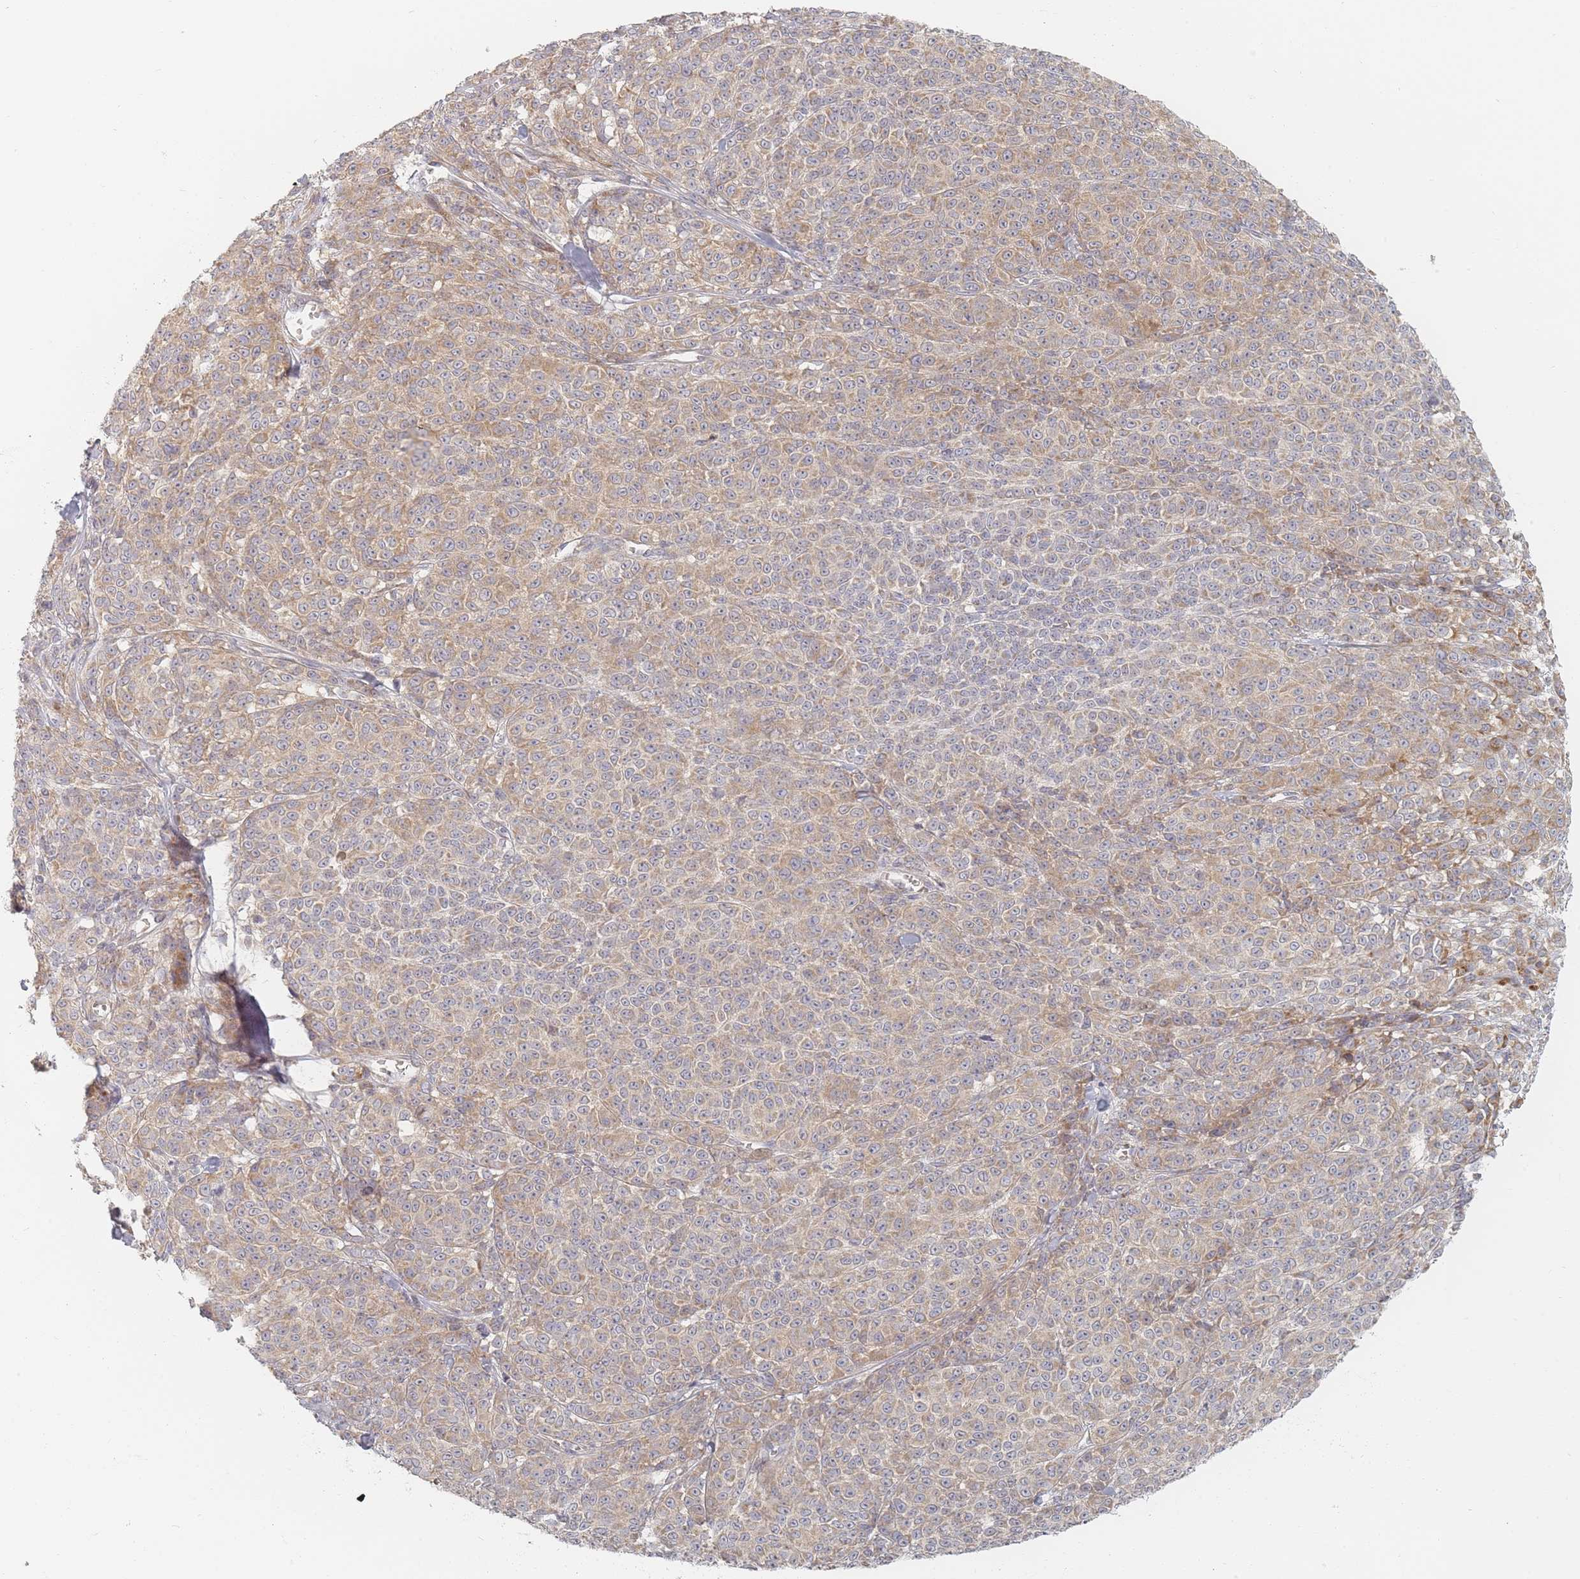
{"staining": {"intensity": "moderate", "quantity": ">75%", "location": "cytoplasmic/membranous"}, "tissue": "melanoma", "cell_type": "Tumor cells", "image_type": "cancer", "snomed": [{"axis": "morphology", "description": "Normal tissue, NOS"}, {"axis": "morphology", "description": "Malignant melanoma, NOS"}, {"axis": "topography", "description": "Skin"}], "caption": "There is medium levels of moderate cytoplasmic/membranous expression in tumor cells of malignant melanoma, as demonstrated by immunohistochemical staining (brown color).", "gene": "ZKSCAN7", "patient": {"sex": "female", "age": 34}}